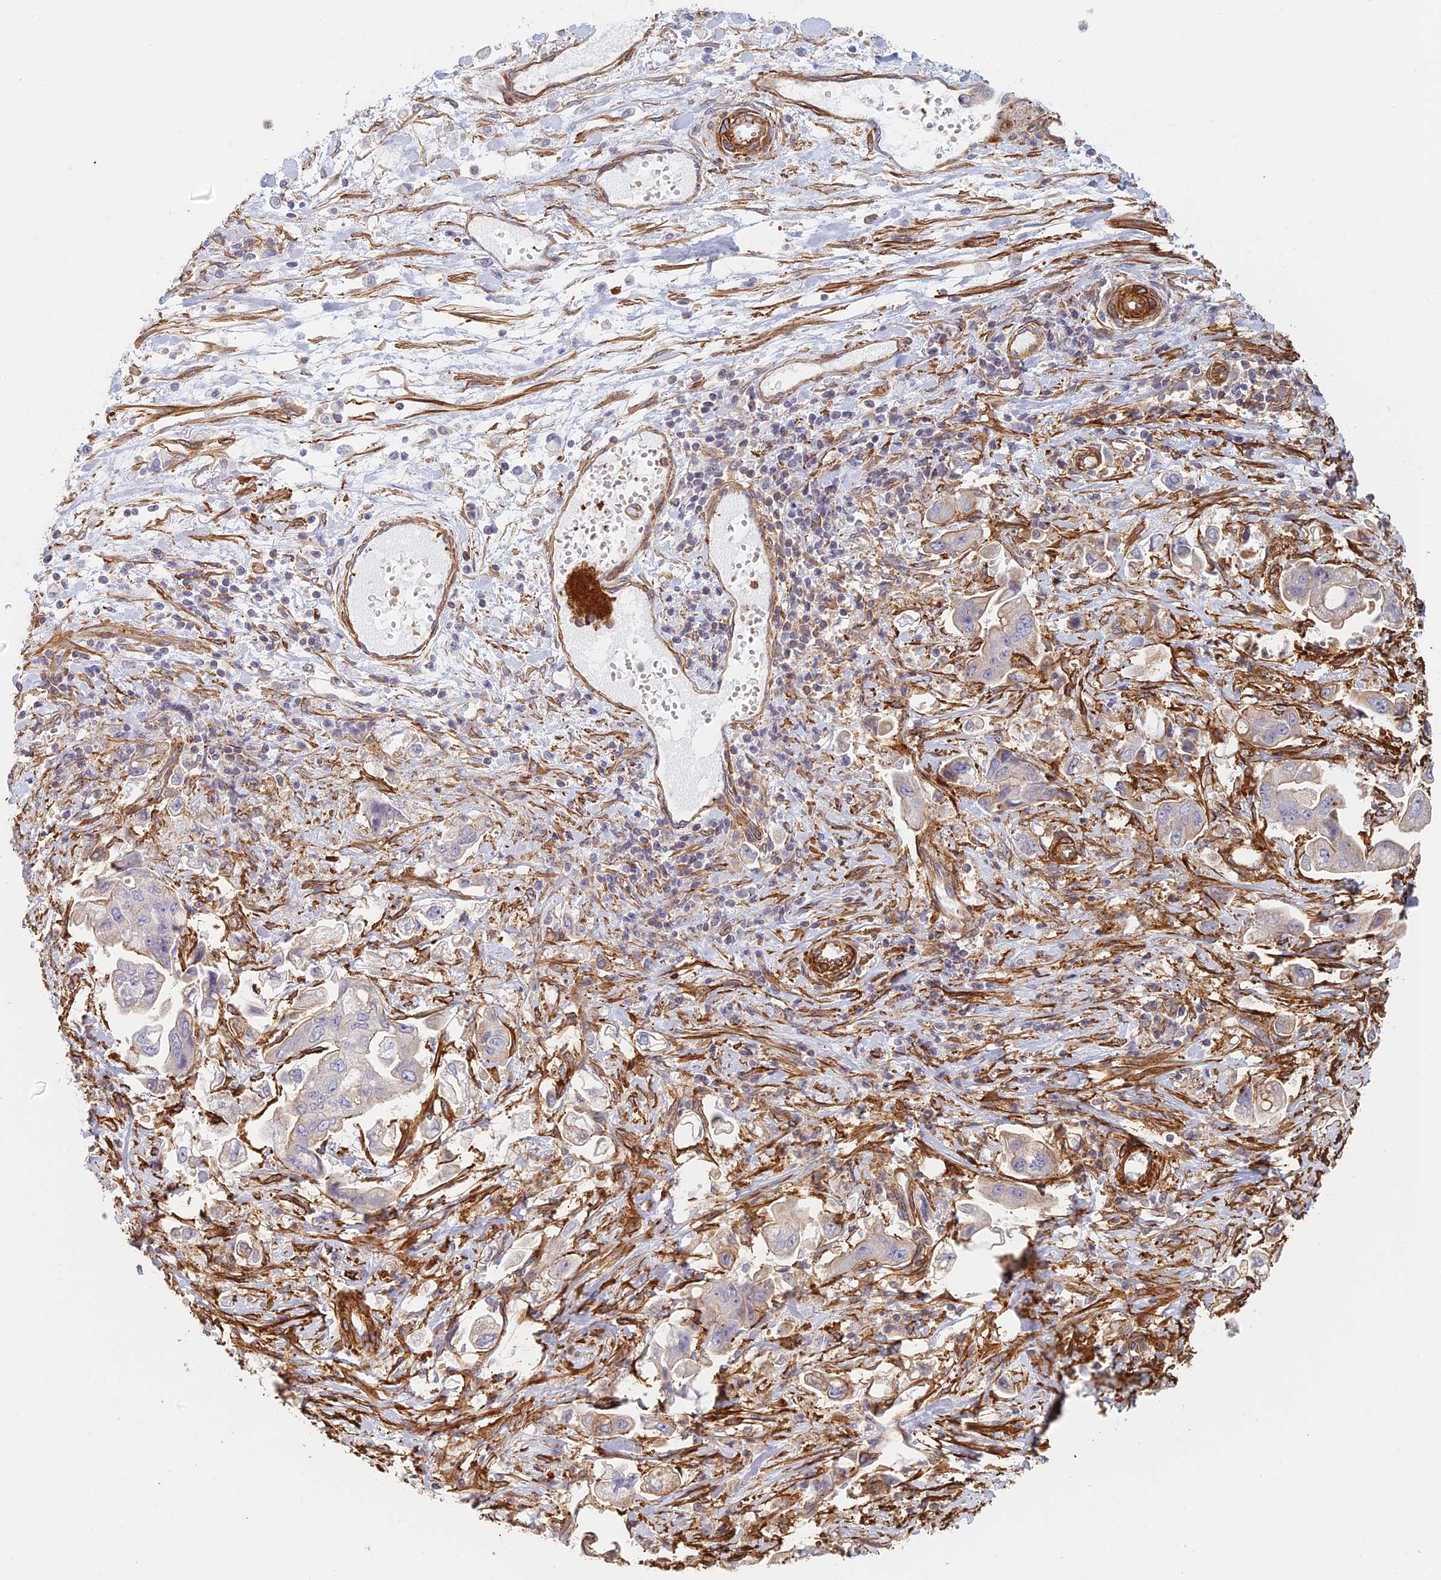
{"staining": {"intensity": "weak", "quantity": "<25%", "location": "cytoplasmic/membranous"}, "tissue": "stomach cancer", "cell_type": "Tumor cells", "image_type": "cancer", "snomed": [{"axis": "morphology", "description": "Adenocarcinoma, NOS"}, {"axis": "topography", "description": "Stomach"}], "caption": "The immunohistochemistry (IHC) image has no significant positivity in tumor cells of stomach cancer tissue.", "gene": "PAK4", "patient": {"sex": "male", "age": 62}}